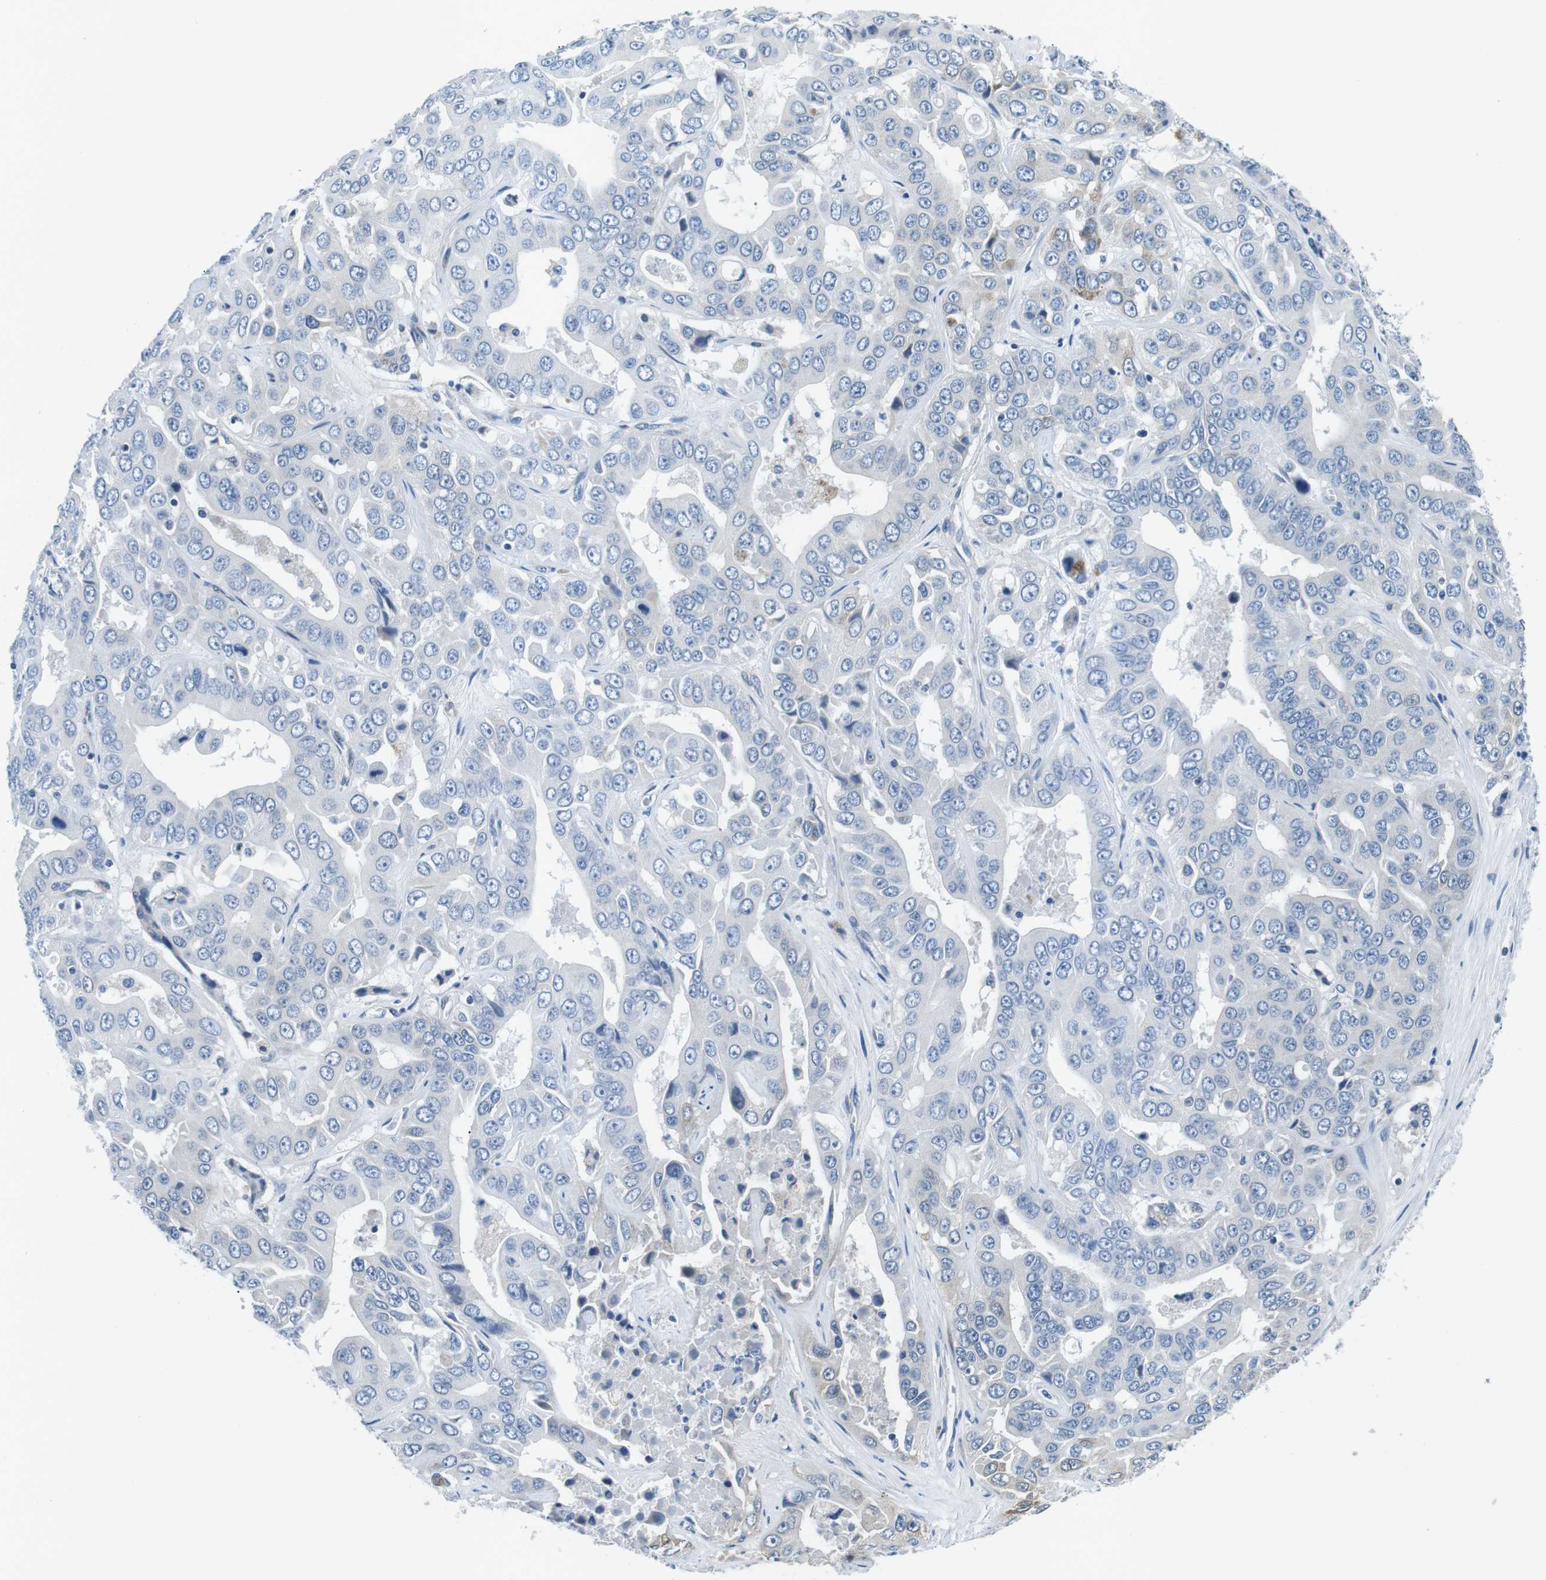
{"staining": {"intensity": "weak", "quantity": "<25%", "location": "cytoplasmic/membranous"}, "tissue": "liver cancer", "cell_type": "Tumor cells", "image_type": "cancer", "snomed": [{"axis": "morphology", "description": "Cholangiocarcinoma"}, {"axis": "topography", "description": "Liver"}], "caption": "The immunohistochemistry (IHC) micrograph has no significant staining in tumor cells of liver cancer tissue.", "gene": "PHLDA1", "patient": {"sex": "female", "age": 52}}